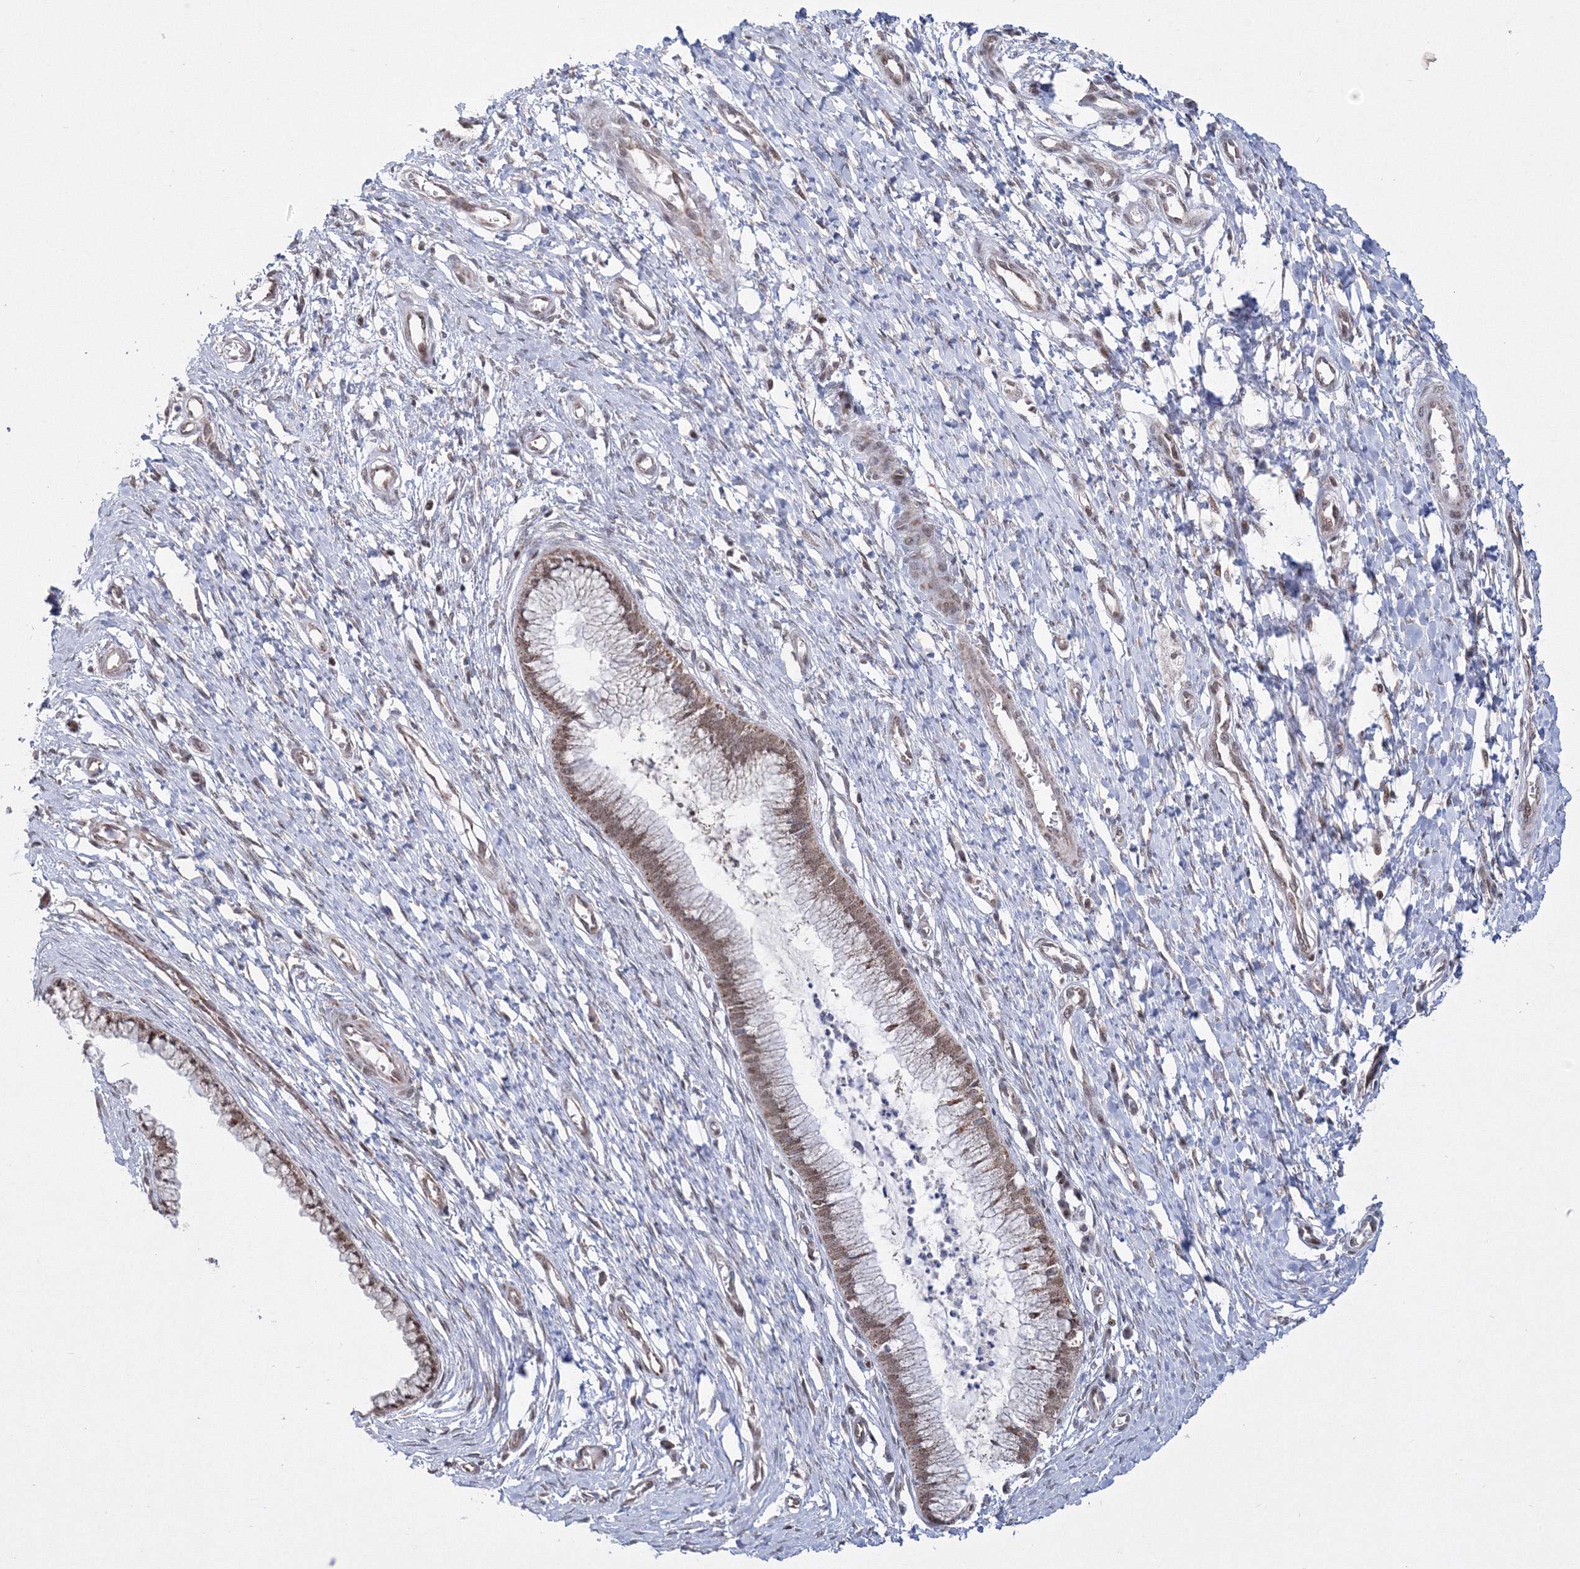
{"staining": {"intensity": "moderate", "quantity": "25%-75%", "location": "cytoplasmic/membranous,nuclear"}, "tissue": "cervix", "cell_type": "Glandular cells", "image_type": "normal", "snomed": [{"axis": "morphology", "description": "Normal tissue, NOS"}, {"axis": "topography", "description": "Cervix"}], "caption": "A histopathology image of cervix stained for a protein exhibits moderate cytoplasmic/membranous,nuclear brown staining in glandular cells. (DAB = brown stain, brightfield microscopy at high magnification).", "gene": "GRSF1", "patient": {"sex": "female", "age": 55}}